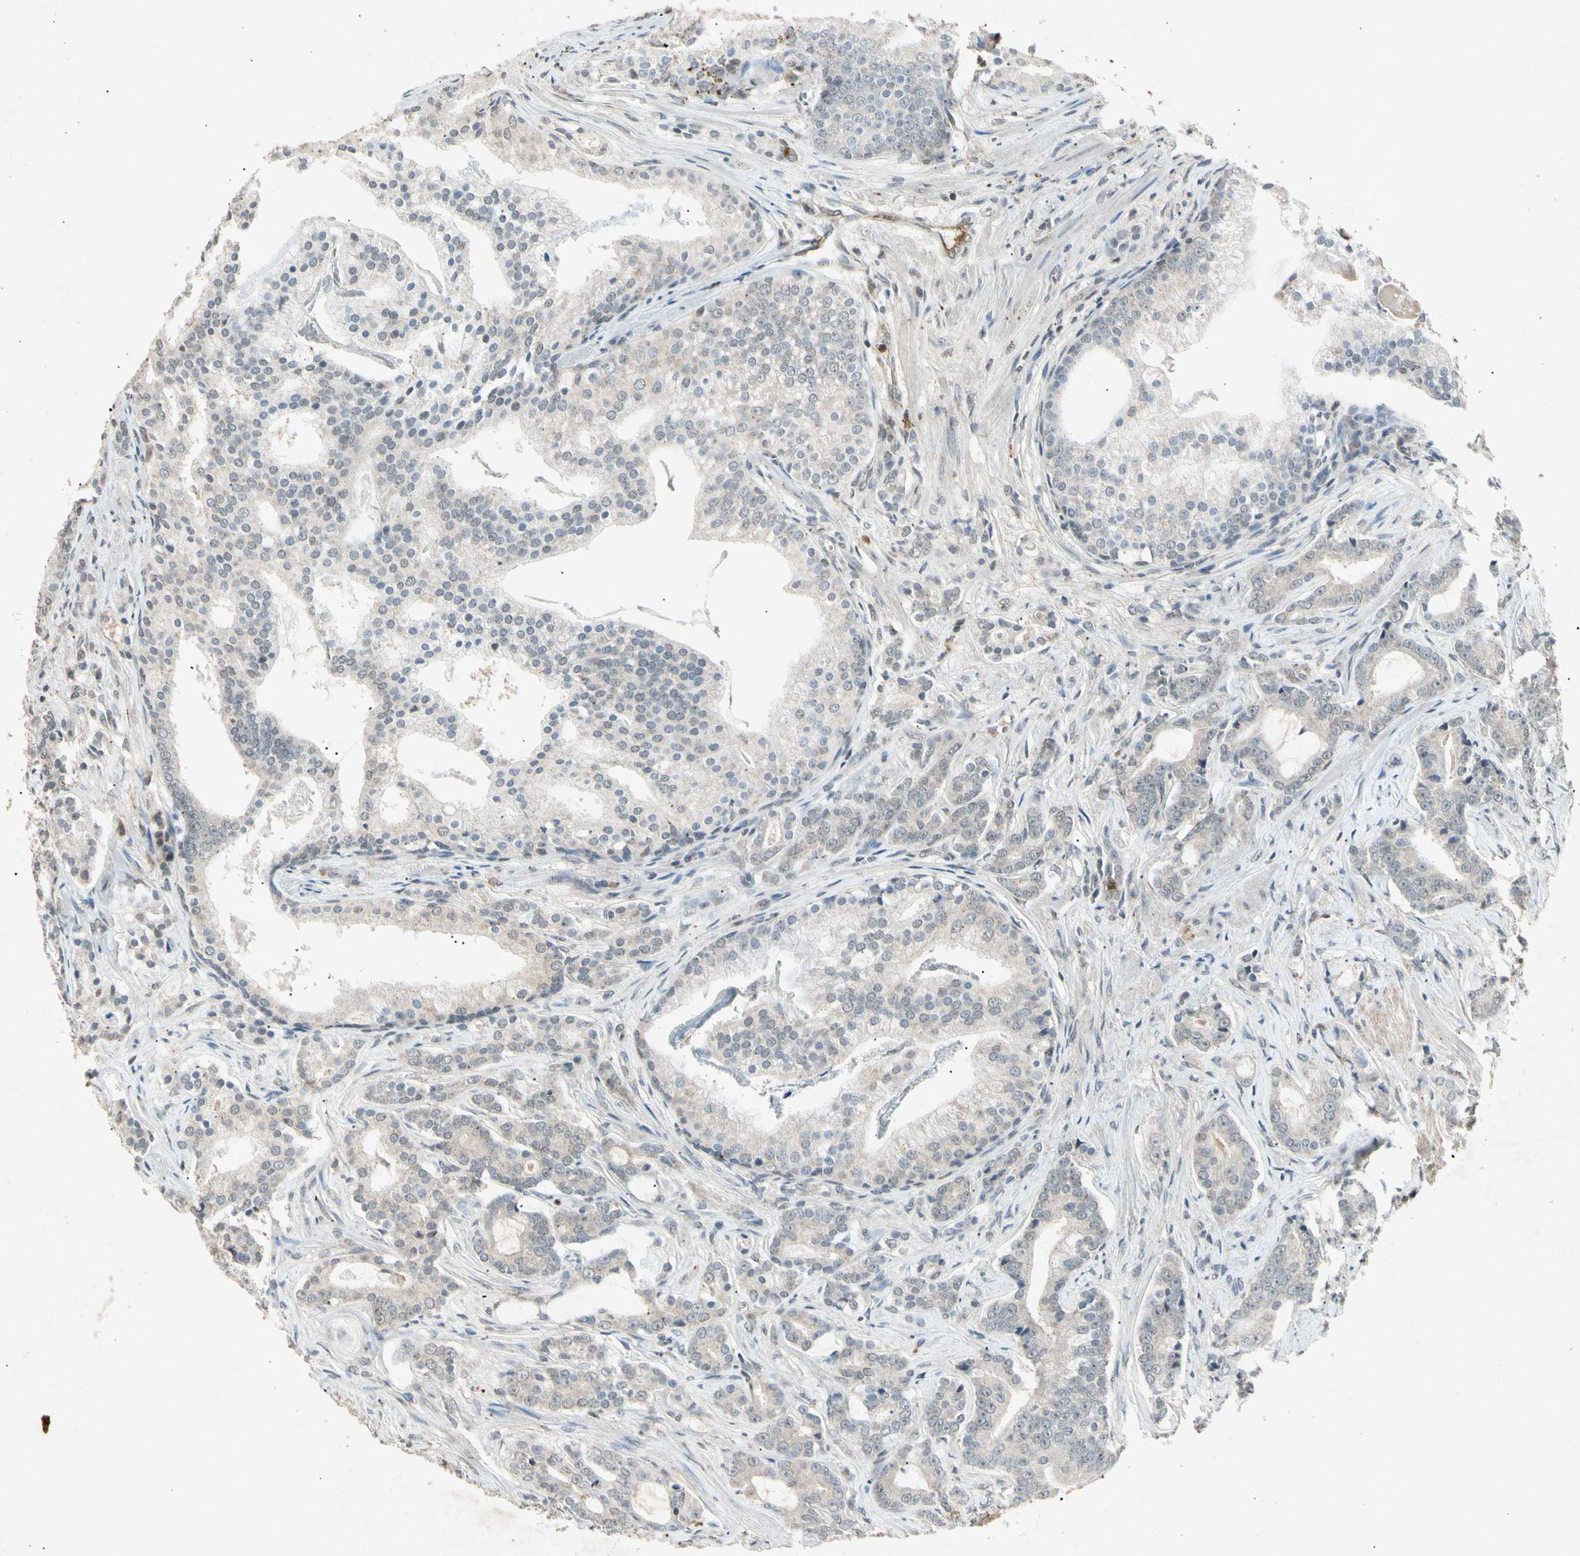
{"staining": {"intensity": "negative", "quantity": "none", "location": "none"}, "tissue": "prostate cancer", "cell_type": "Tumor cells", "image_type": "cancer", "snomed": [{"axis": "morphology", "description": "Adenocarcinoma, Low grade"}, {"axis": "topography", "description": "Prostate"}], "caption": "Tumor cells show no significant protein positivity in prostate low-grade adenocarcinoma.", "gene": "CP", "patient": {"sex": "male", "age": 58}}